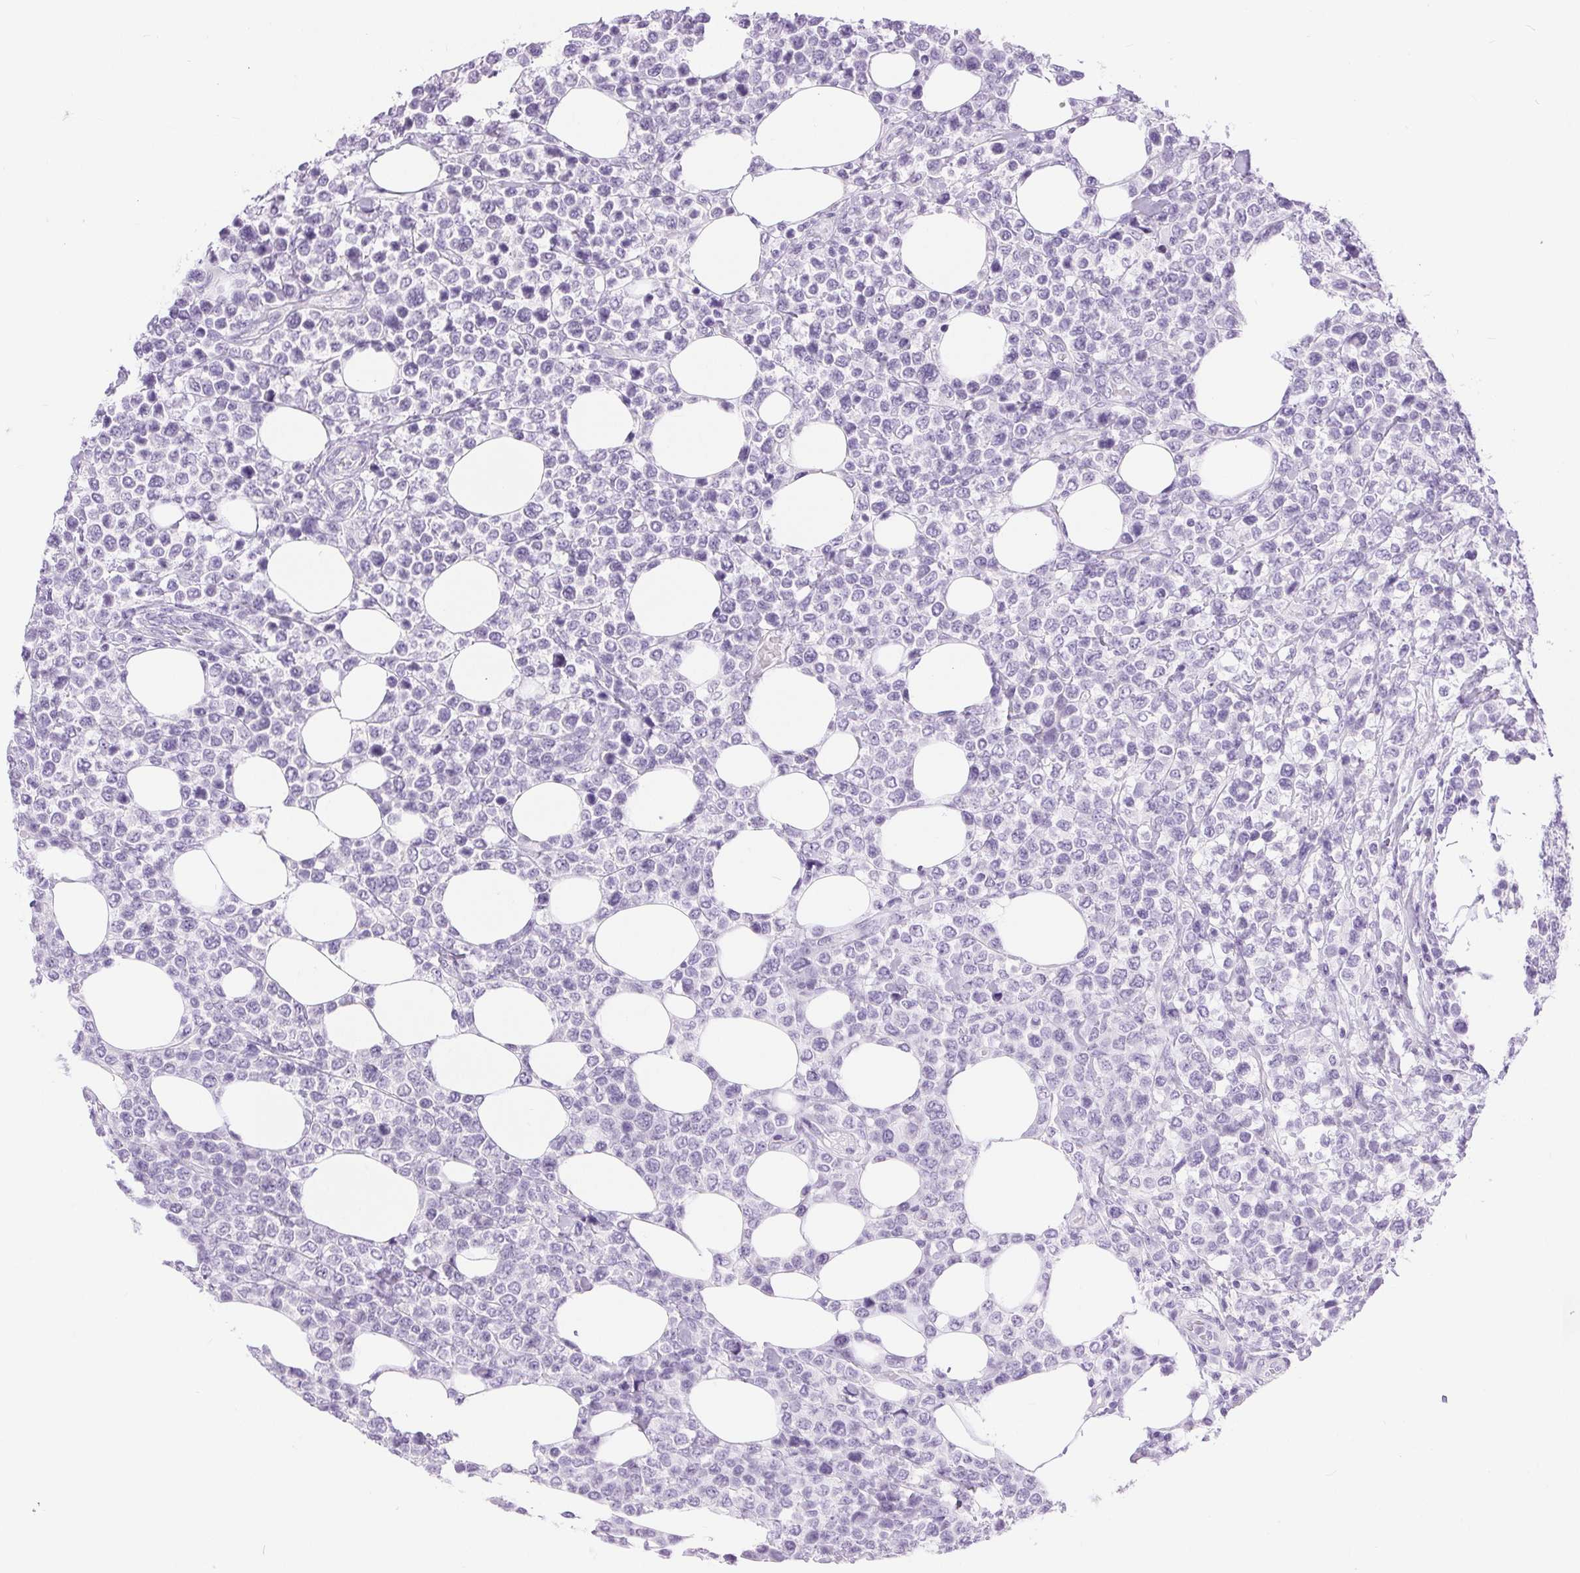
{"staining": {"intensity": "negative", "quantity": "none", "location": "none"}, "tissue": "lymphoma", "cell_type": "Tumor cells", "image_type": "cancer", "snomed": [{"axis": "morphology", "description": "Malignant lymphoma, non-Hodgkin's type, High grade"}, {"axis": "topography", "description": "Soft tissue"}], "caption": "This is an IHC micrograph of human lymphoma. There is no expression in tumor cells.", "gene": "XDH", "patient": {"sex": "female", "age": 56}}